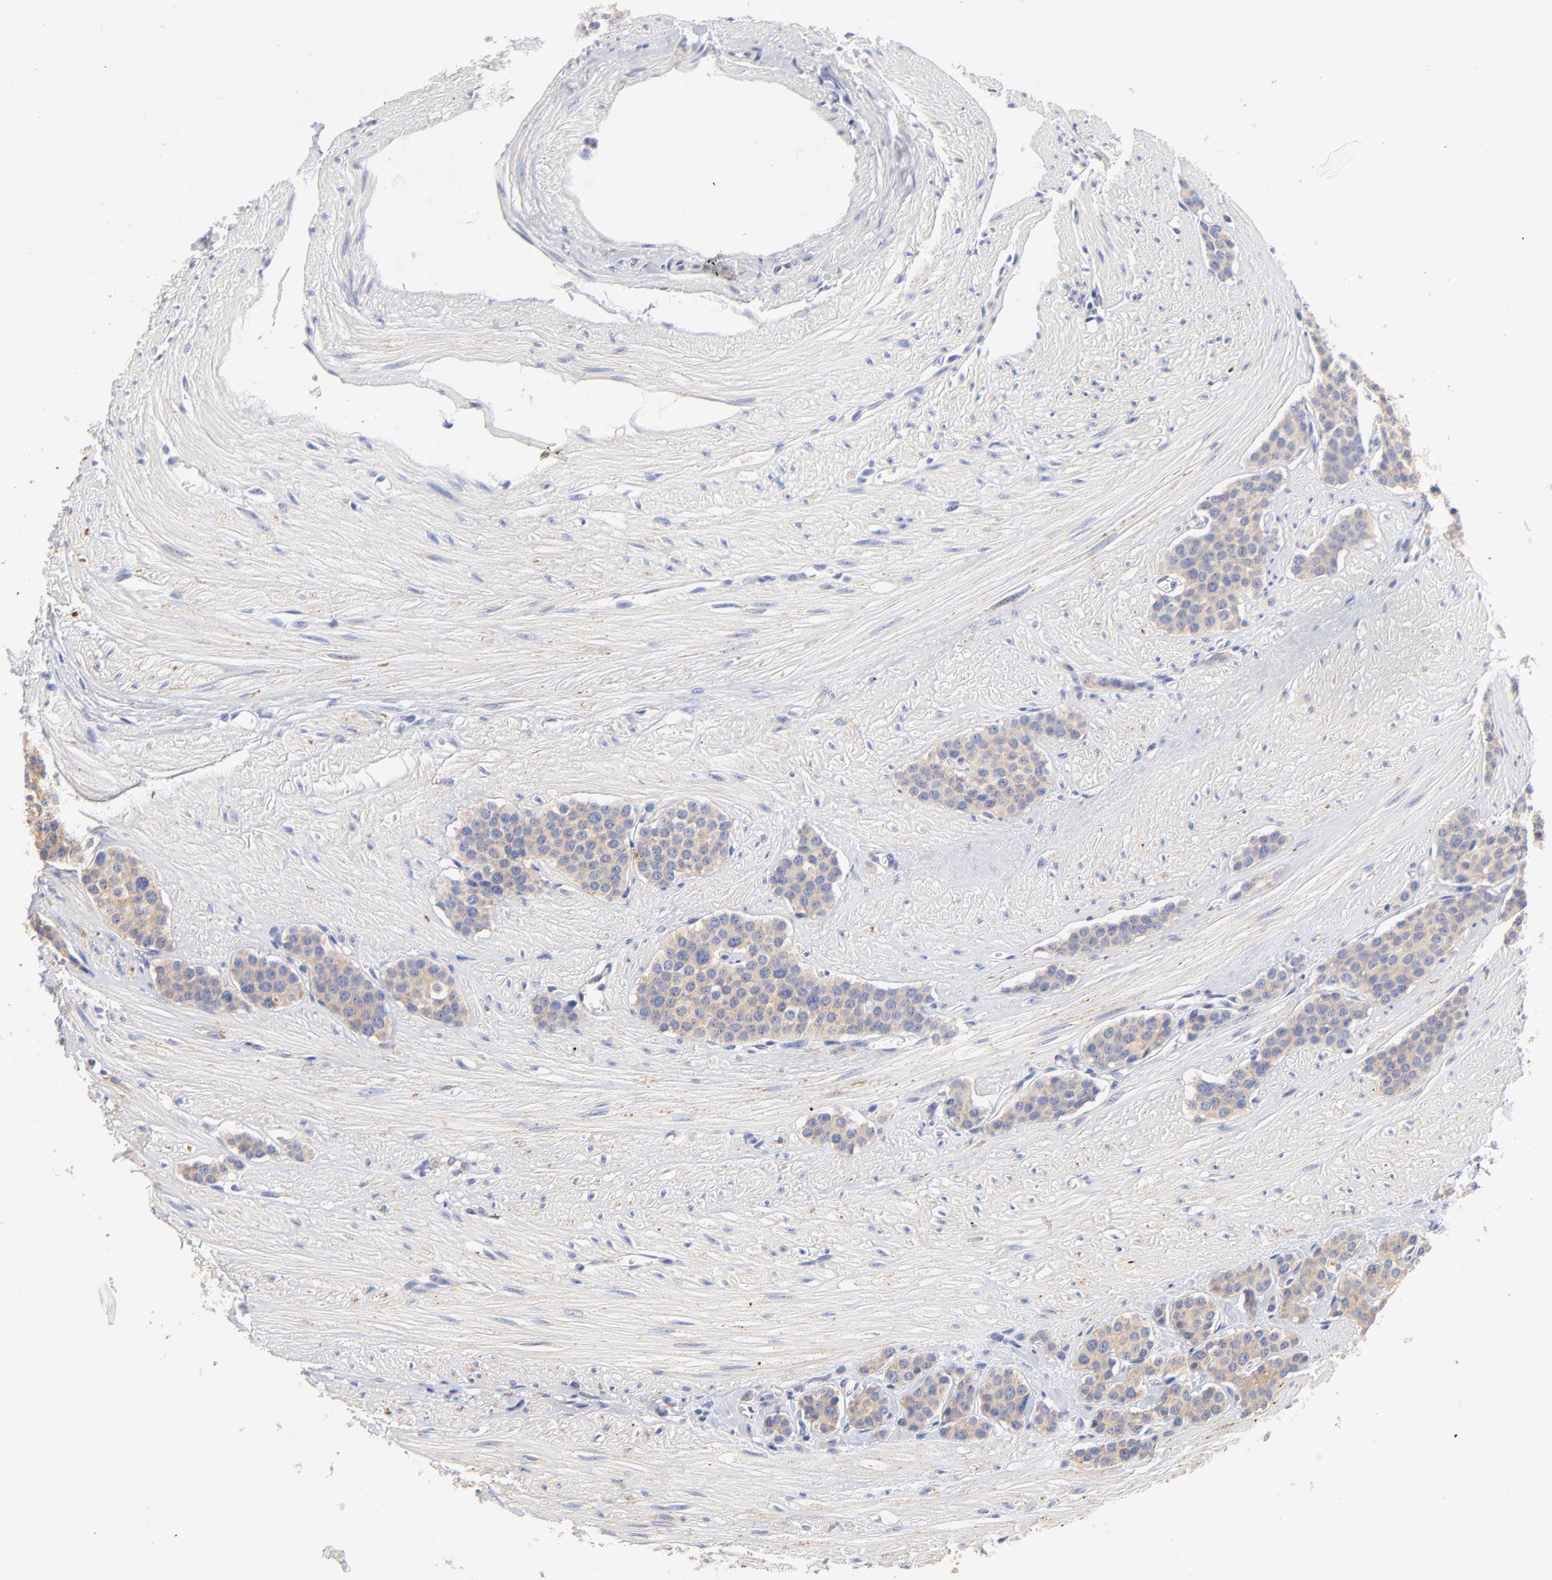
{"staining": {"intensity": "weak", "quantity": ">75%", "location": "cytoplasmic/membranous"}, "tissue": "carcinoid", "cell_type": "Tumor cells", "image_type": "cancer", "snomed": [{"axis": "morphology", "description": "Carcinoid, malignant, NOS"}, {"axis": "topography", "description": "Small intestine"}], "caption": "Protein expression analysis of carcinoid demonstrates weak cytoplasmic/membranous expression in approximately >75% of tumor cells. (DAB (3,3'-diaminobenzidine) IHC with brightfield microscopy, high magnification).", "gene": "HS3ST1", "patient": {"sex": "male", "age": 60}}